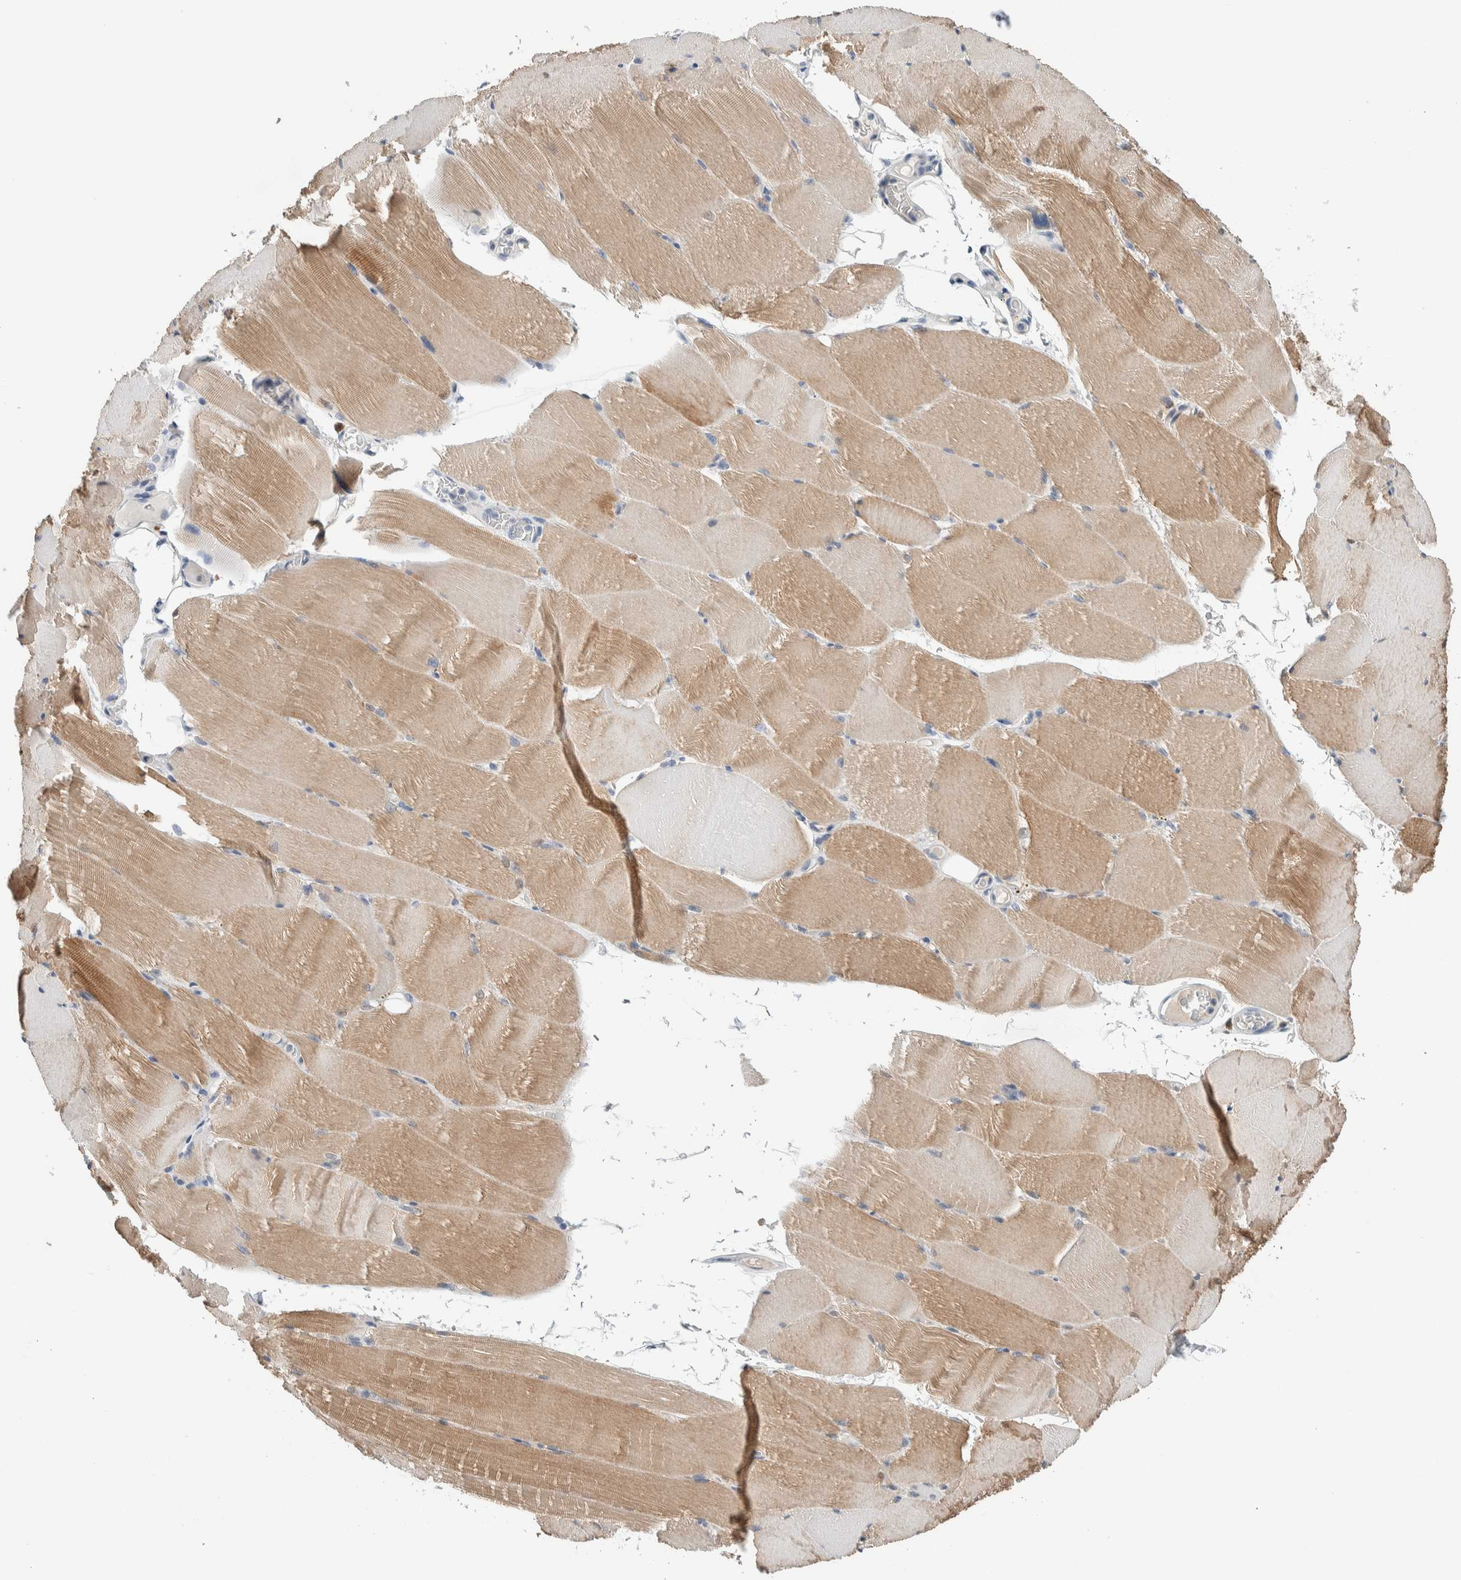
{"staining": {"intensity": "weak", "quantity": ">75%", "location": "cytoplasmic/membranous"}, "tissue": "skeletal muscle", "cell_type": "Myocytes", "image_type": "normal", "snomed": [{"axis": "morphology", "description": "Normal tissue, NOS"}, {"axis": "topography", "description": "Skeletal muscle"}, {"axis": "topography", "description": "Parathyroid gland"}], "caption": "Human skeletal muscle stained with a brown dye reveals weak cytoplasmic/membranous positive staining in approximately >75% of myocytes.", "gene": "SCN2A", "patient": {"sex": "female", "age": 37}}